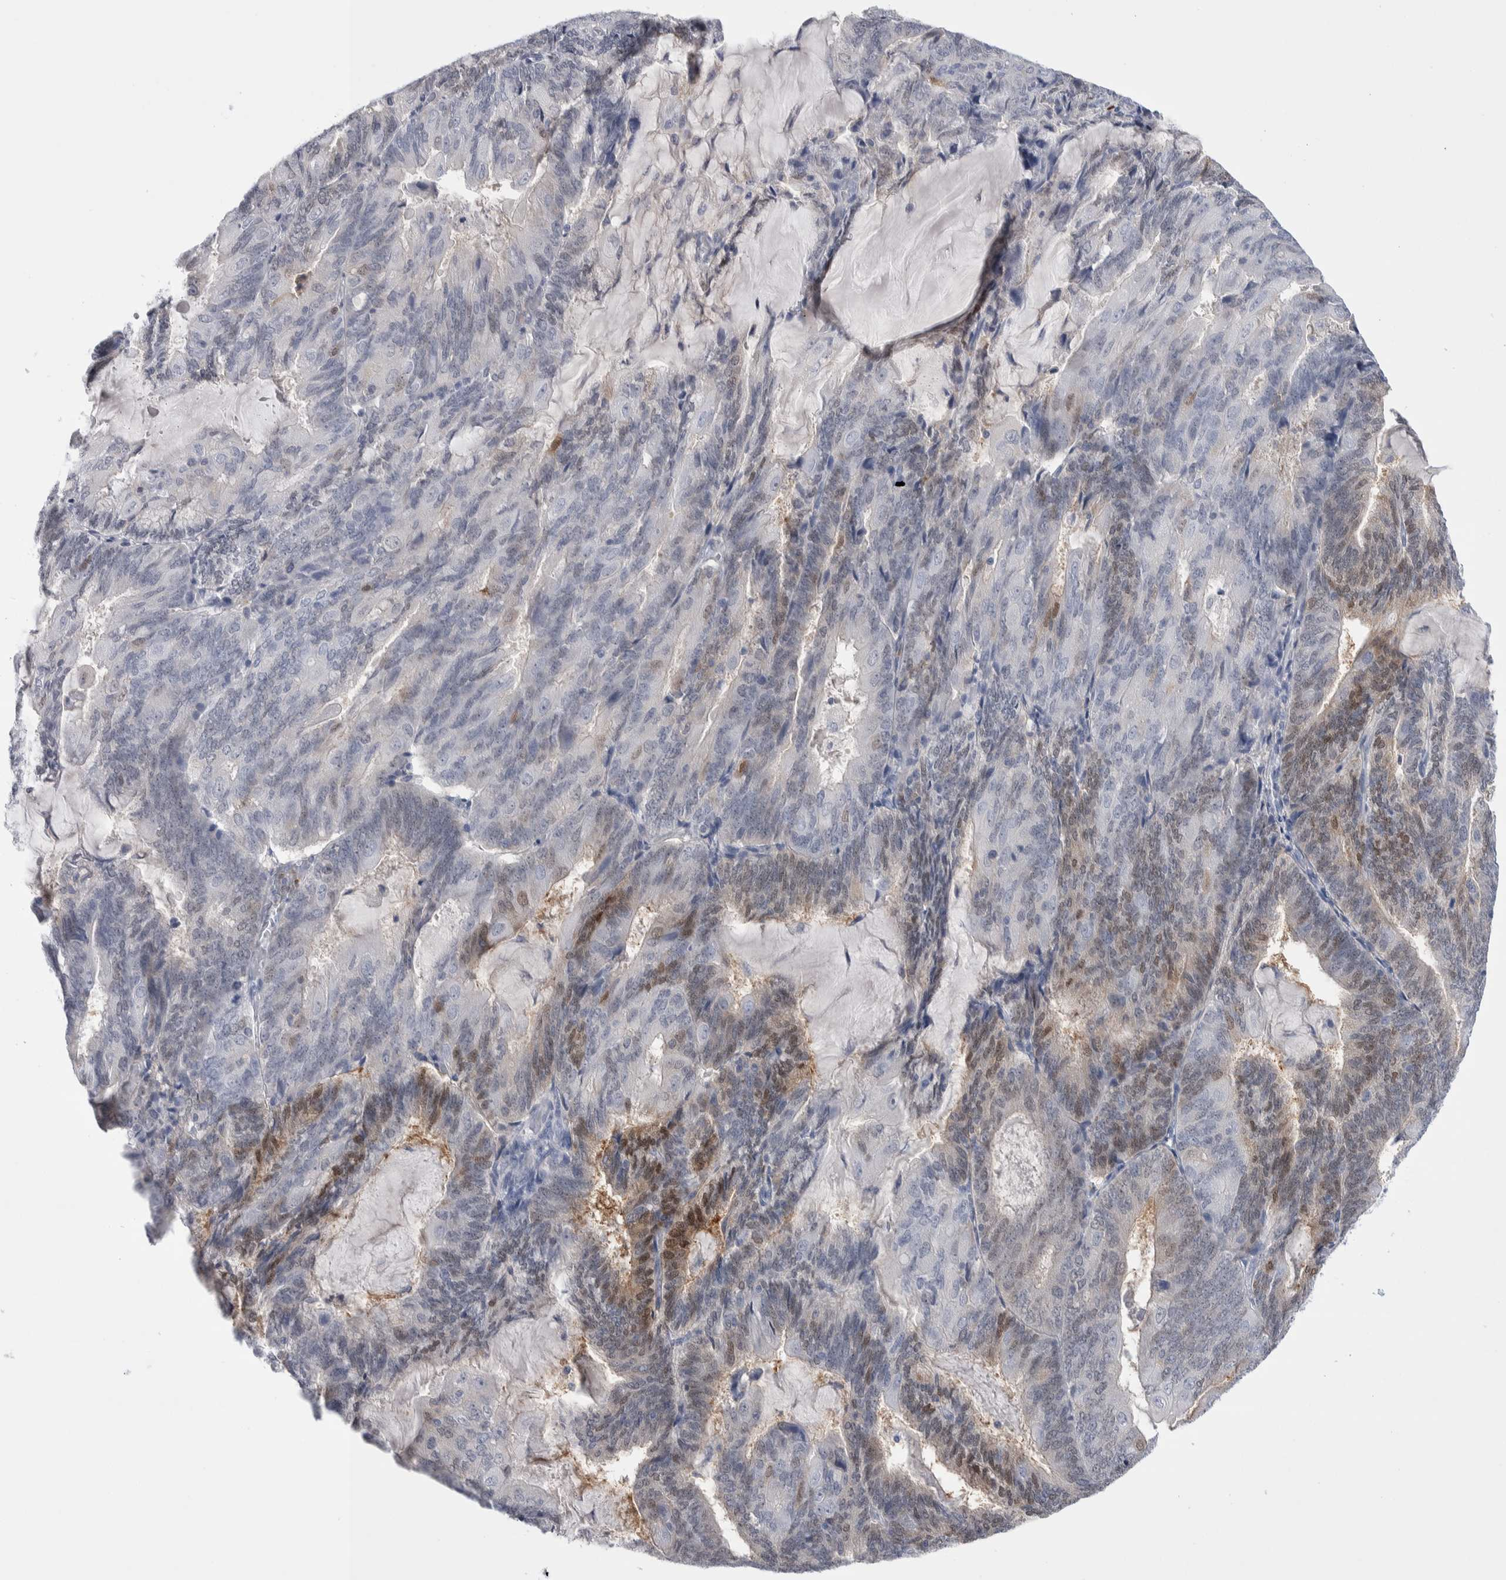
{"staining": {"intensity": "moderate", "quantity": "<25%", "location": "cytoplasmic/membranous,nuclear"}, "tissue": "endometrial cancer", "cell_type": "Tumor cells", "image_type": "cancer", "snomed": [{"axis": "morphology", "description": "Adenocarcinoma, NOS"}, {"axis": "topography", "description": "Endometrium"}], "caption": "Tumor cells reveal low levels of moderate cytoplasmic/membranous and nuclear positivity in about <25% of cells in human endometrial cancer.", "gene": "LURAP1L", "patient": {"sex": "female", "age": 81}}